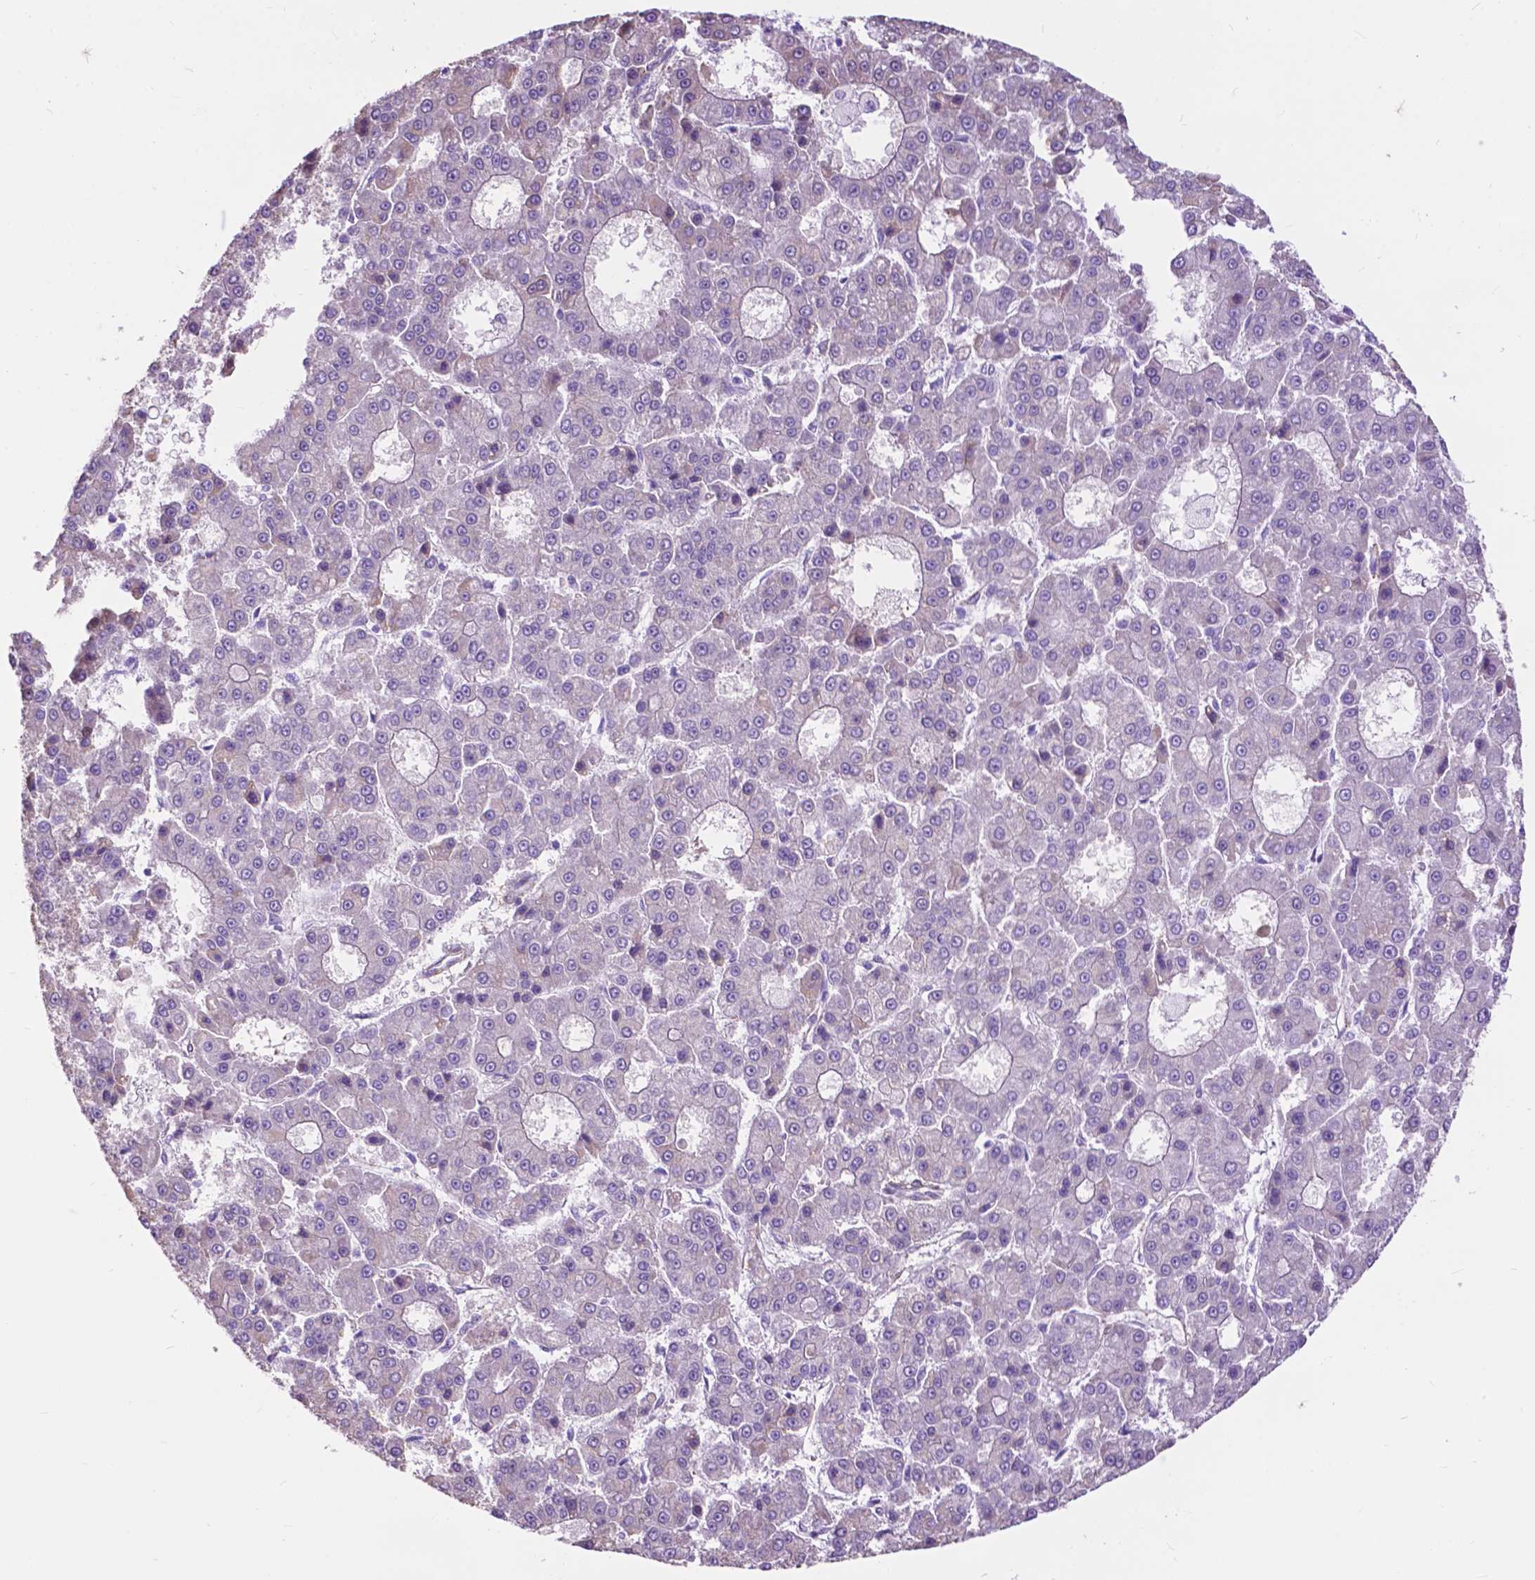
{"staining": {"intensity": "negative", "quantity": "none", "location": "none"}, "tissue": "liver cancer", "cell_type": "Tumor cells", "image_type": "cancer", "snomed": [{"axis": "morphology", "description": "Carcinoma, Hepatocellular, NOS"}, {"axis": "topography", "description": "Liver"}], "caption": "DAB (3,3'-diaminobenzidine) immunohistochemical staining of liver cancer displays no significant staining in tumor cells.", "gene": "PCDHA12", "patient": {"sex": "male", "age": 70}}